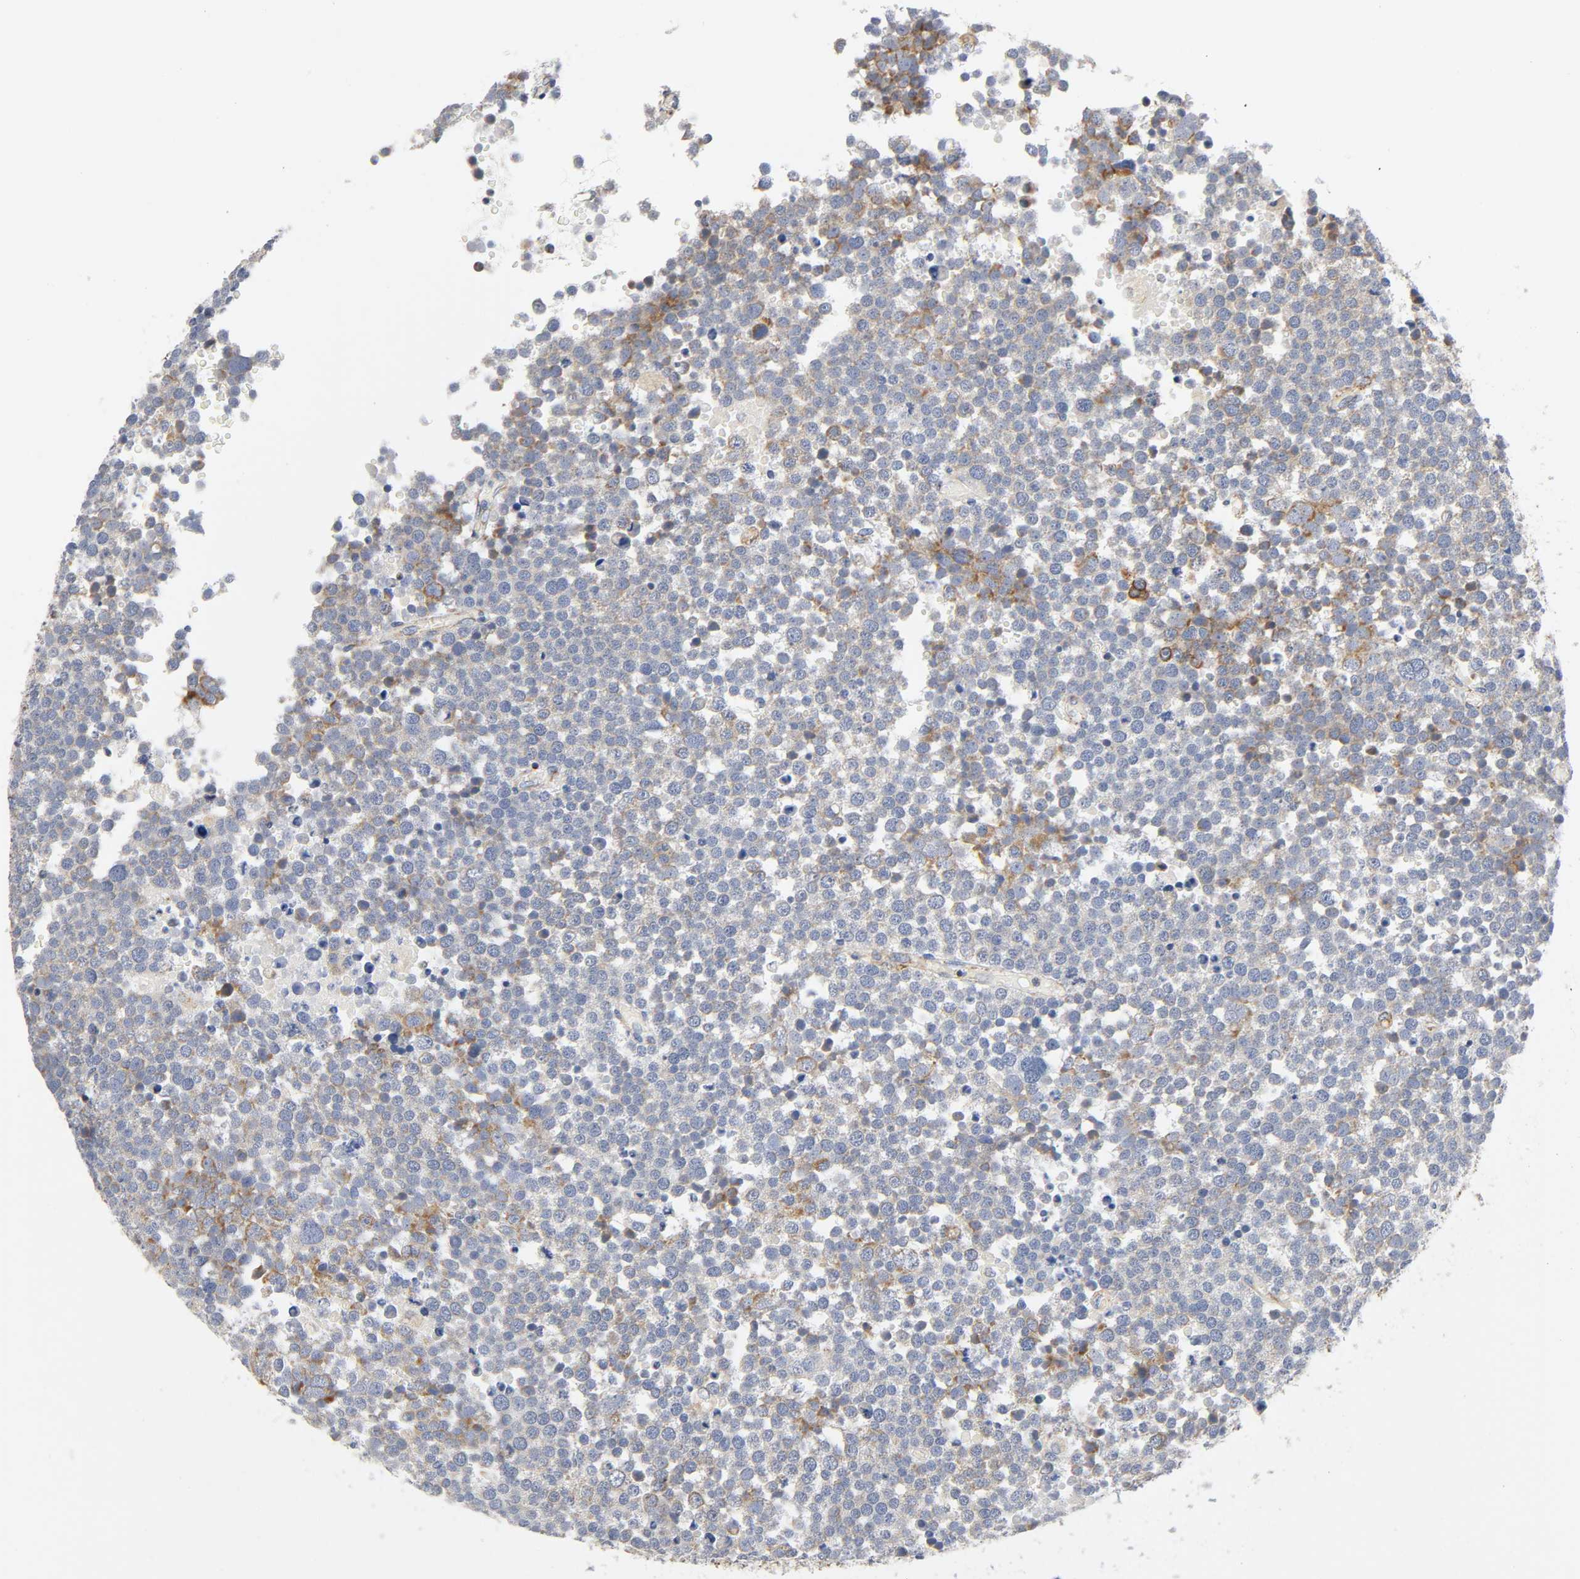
{"staining": {"intensity": "moderate", "quantity": "<25%", "location": "cytoplasmic/membranous"}, "tissue": "testis cancer", "cell_type": "Tumor cells", "image_type": "cancer", "snomed": [{"axis": "morphology", "description": "Seminoma, NOS"}, {"axis": "topography", "description": "Testis"}], "caption": "IHC of human testis seminoma demonstrates low levels of moderate cytoplasmic/membranous staining in approximately <25% of tumor cells.", "gene": "BAK1", "patient": {"sex": "male", "age": 71}}